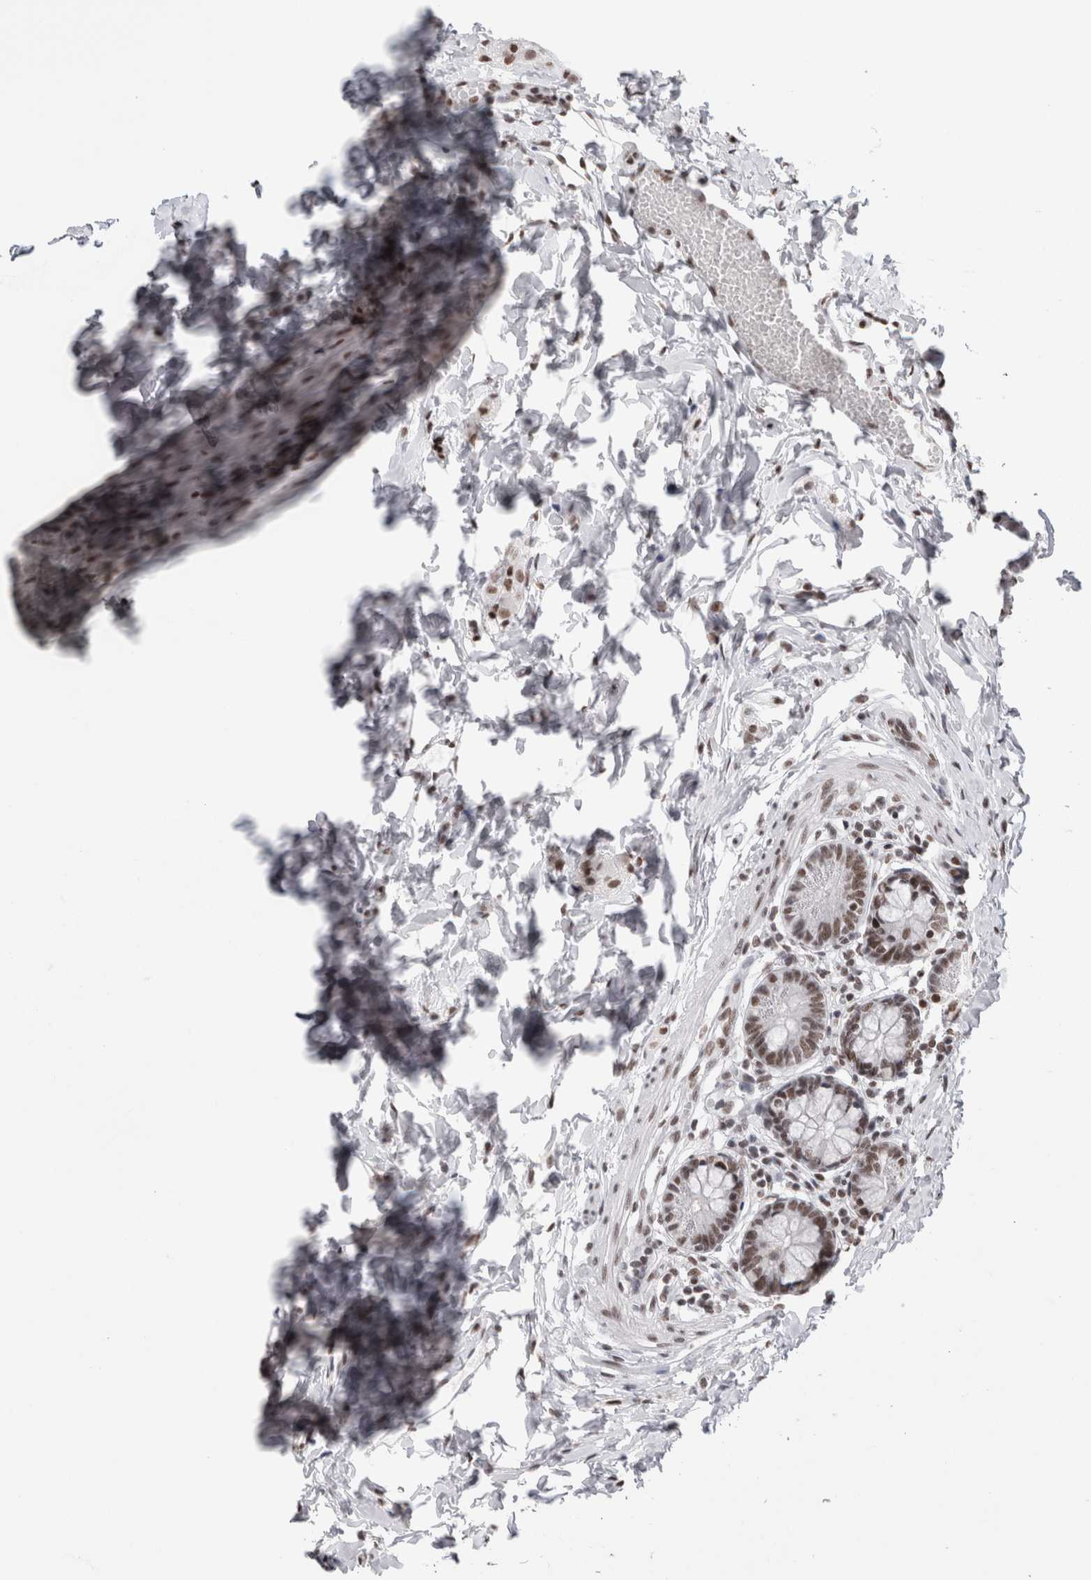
{"staining": {"intensity": "strong", "quantity": ">75%", "location": "nuclear"}, "tissue": "small intestine", "cell_type": "Glandular cells", "image_type": "normal", "snomed": [{"axis": "morphology", "description": "Normal tissue, NOS"}, {"axis": "topography", "description": "Small intestine"}], "caption": "Normal small intestine demonstrates strong nuclear expression in approximately >75% of glandular cells The staining was performed using DAB (3,3'-diaminobenzidine), with brown indicating positive protein expression. Nuclei are stained blue with hematoxylin..", "gene": "SMC1A", "patient": {"sex": "male", "age": 7}}